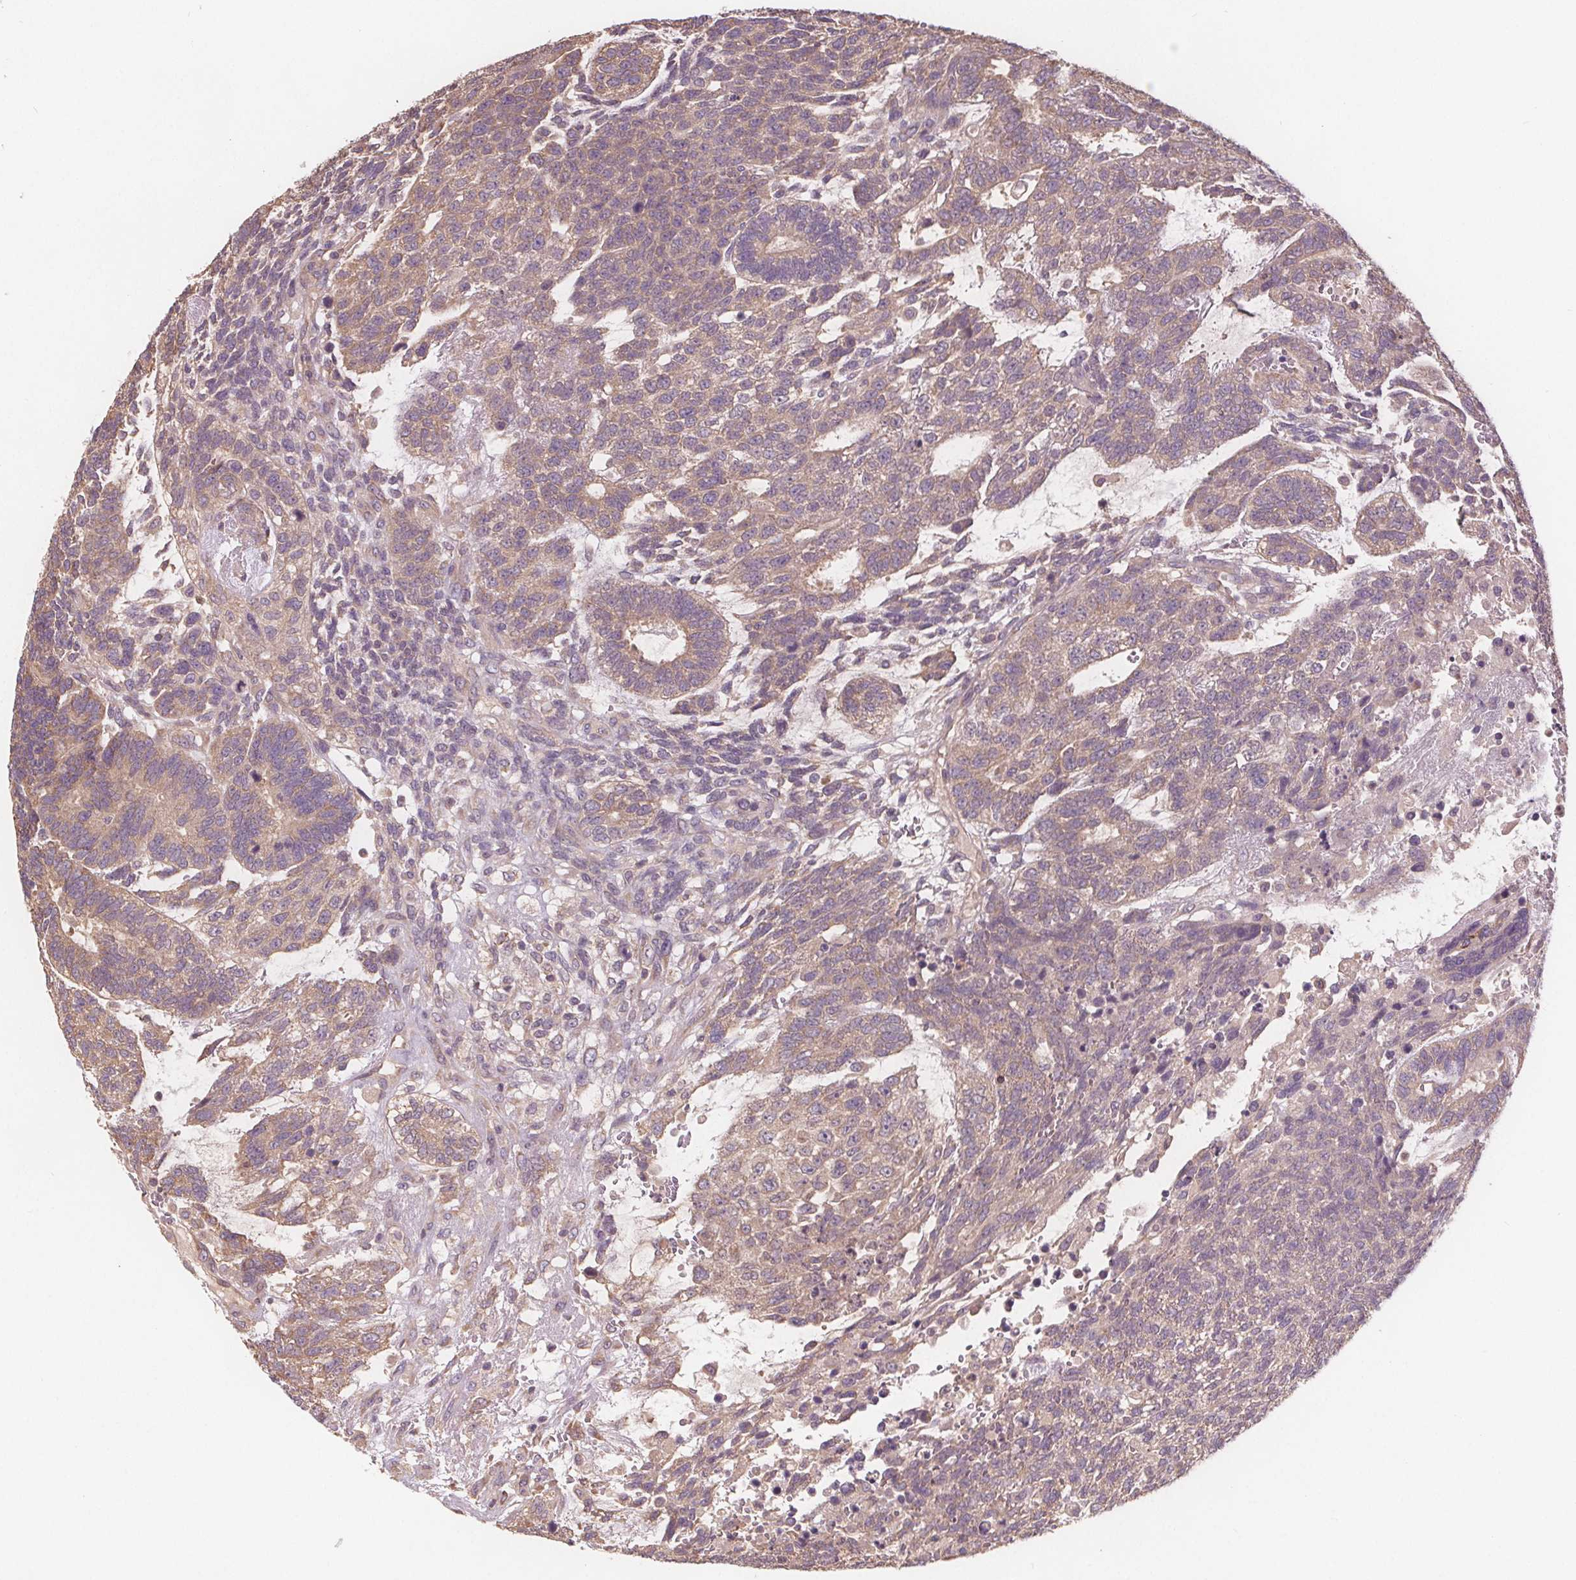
{"staining": {"intensity": "weak", "quantity": ">75%", "location": "cytoplasmic/membranous"}, "tissue": "testis cancer", "cell_type": "Tumor cells", "image_type": "cancer", "snomed": [{"axis": "morphology", "description": "Carcinoma, Embryonal, NOS"}, {"axis": "topography", "description": "Testis"}], "caption": "Tumor cells demonstrate low levels of weak cytoplasmic/membranous expression in about >75% of cells in testis cancer. The staining is performed using DAB brown chromogen to label protein expression. The nuclei are counter-stained blue using hematoxylin.", "gene": "TMEM80", "patient": {"sex": "male", "age": 23}}